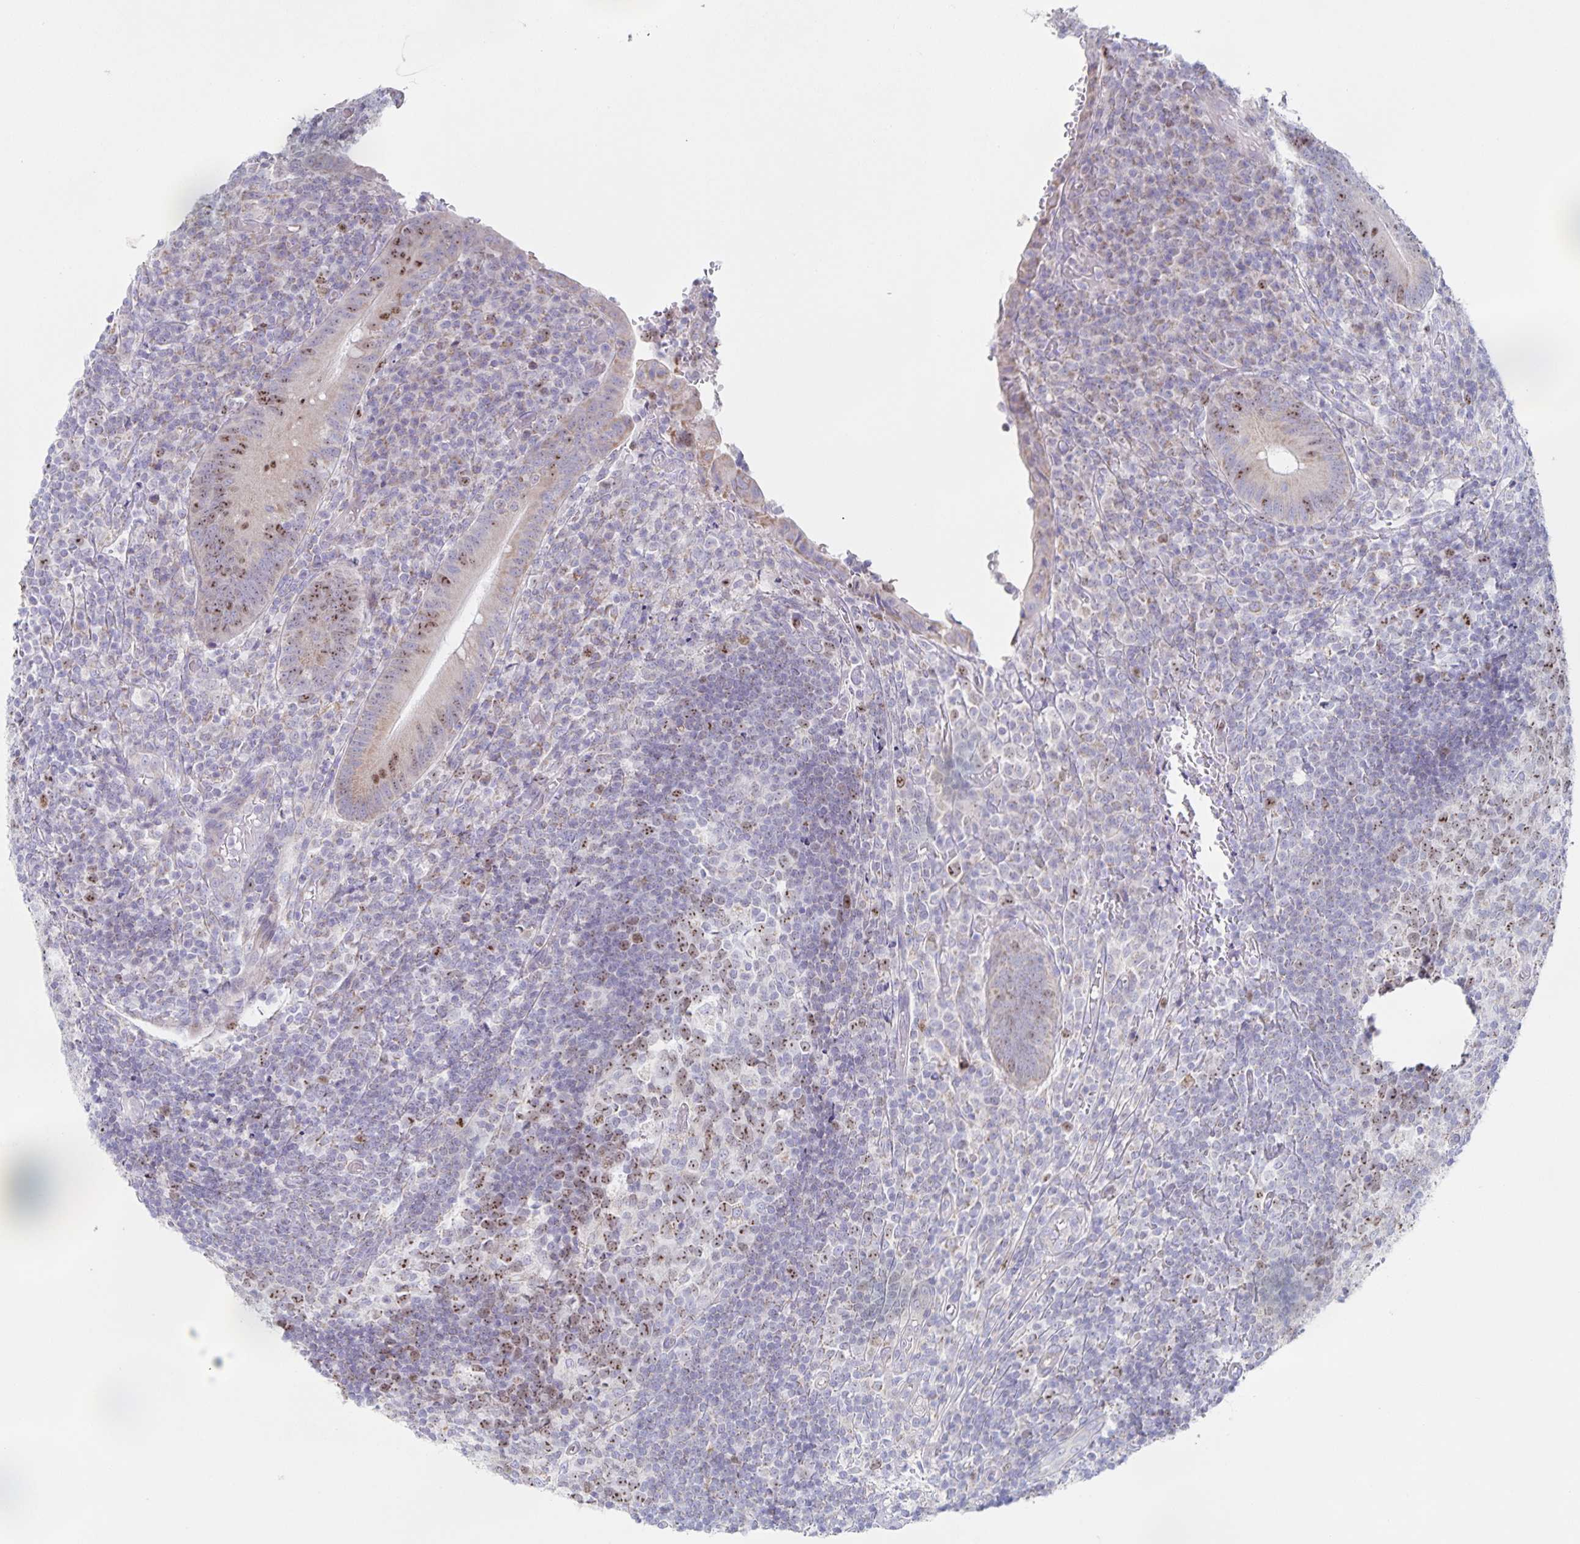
{"staining": {"intensity": "weak", "quantity": ">75%", "location": "cytoplasmic/membranous"}, "tissue": "appendix", "cell_type": "Glandular cells", "image_type": "normal", "snomed": [{"axis": "morphology", "description": "Normal tissue, NOS"}, {"axis": "topography", "description": "Appendix"}], "caption": "Glandular cells reveal low levels of weak cytoplasmic/membranous staining in approximately >75% of cells in benign appendix. Nuclei are stained in blue.", "gene": "CENPH", "patient": {"sex": "male", "age": 18}}